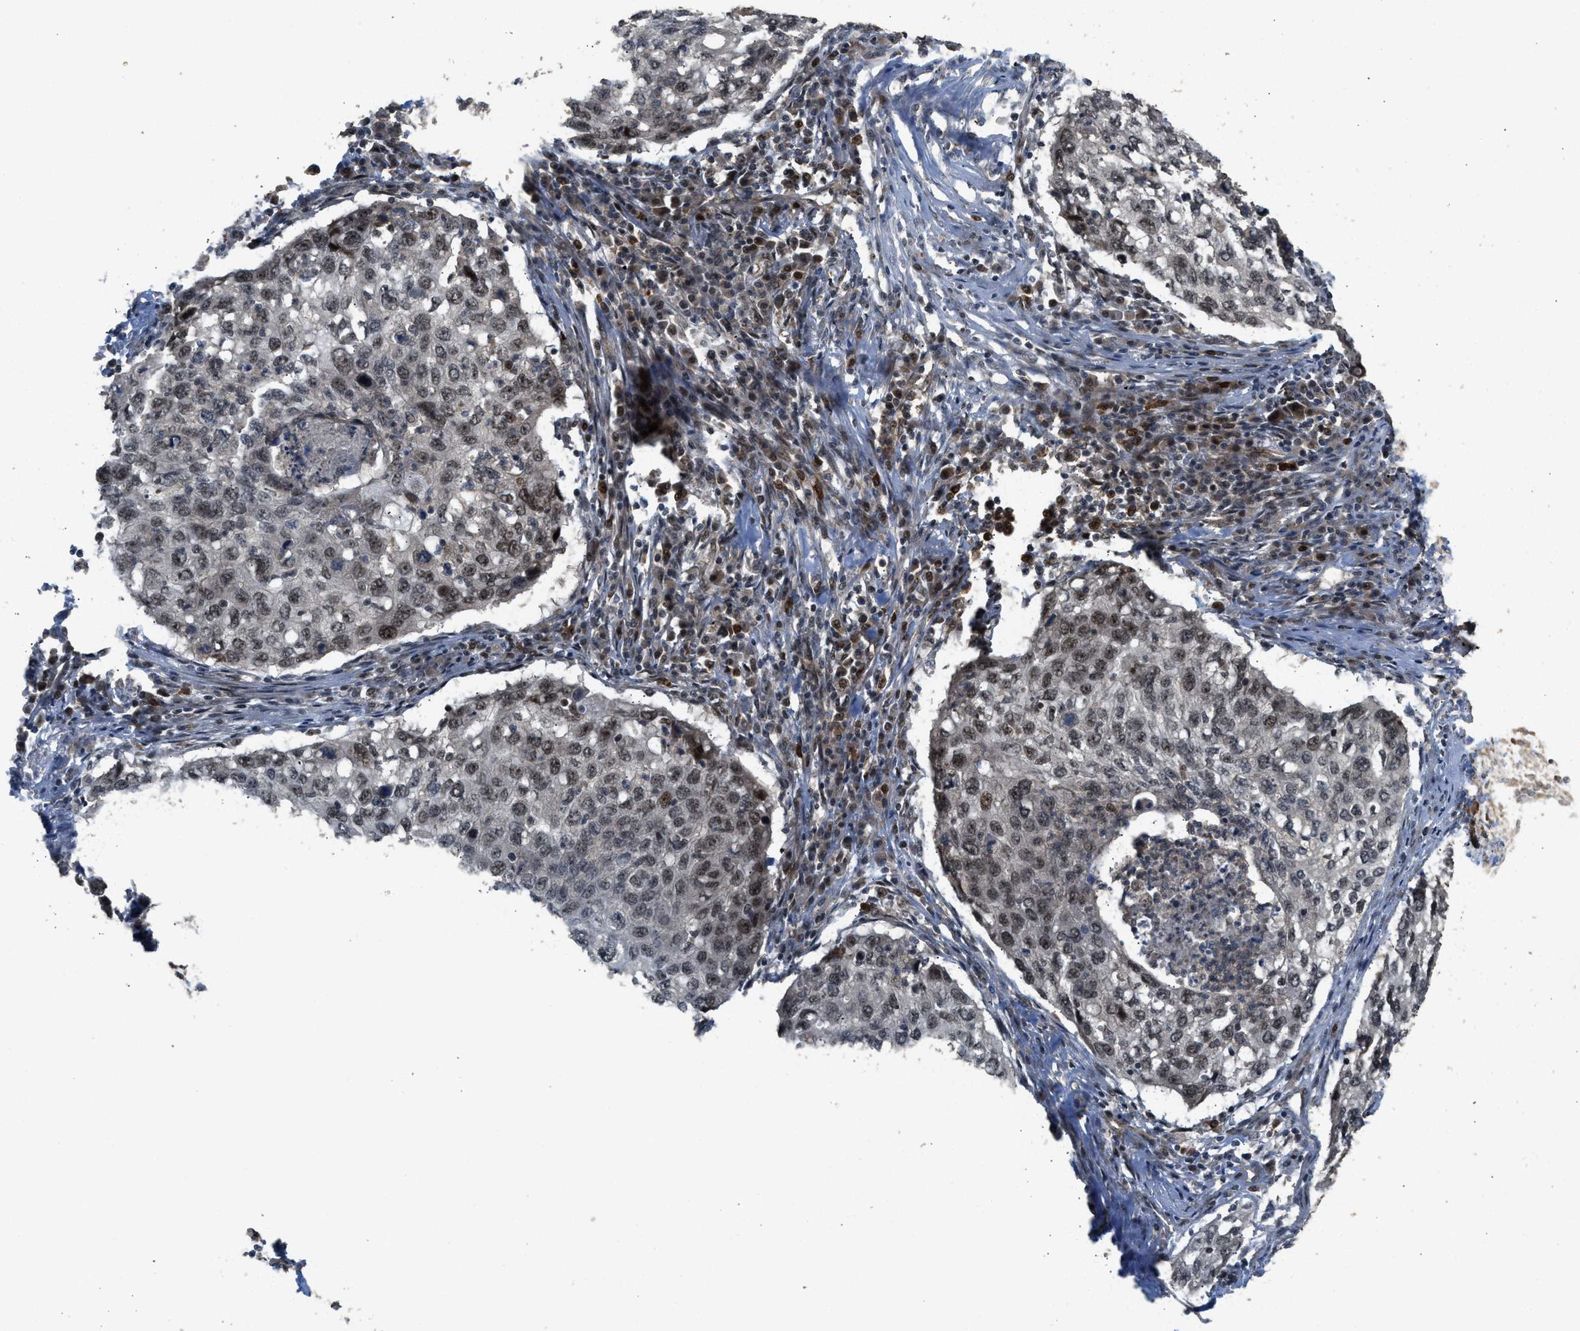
{"staining": {"intensity": "moderate", "quantity": "25%-75%", "location": "nuclear"}, "tissue": "lung cancer", "cell_type": "Tumor cells", "image_type": "cancer", "snomed": [{"axis": "morphology", "description": "Squamous cell carcinoma, NOS"}, {"axis": "topography", "description": "Lung"}], "caption": "Immunohistochemistry (IHC) of human lung cancer (squamous cell carcinoma) demonstrates medium levels of moderate nuclear expression in approximately 25%-75% of tumor cells. The staining was performed using DAB (3,3'-diaminobenzidine), with brown indicating positive protein expression. Nuclei are stained blue with hematoxylin.", "gene": "GET1", "patient": {"sex": "female", "age": 63}}